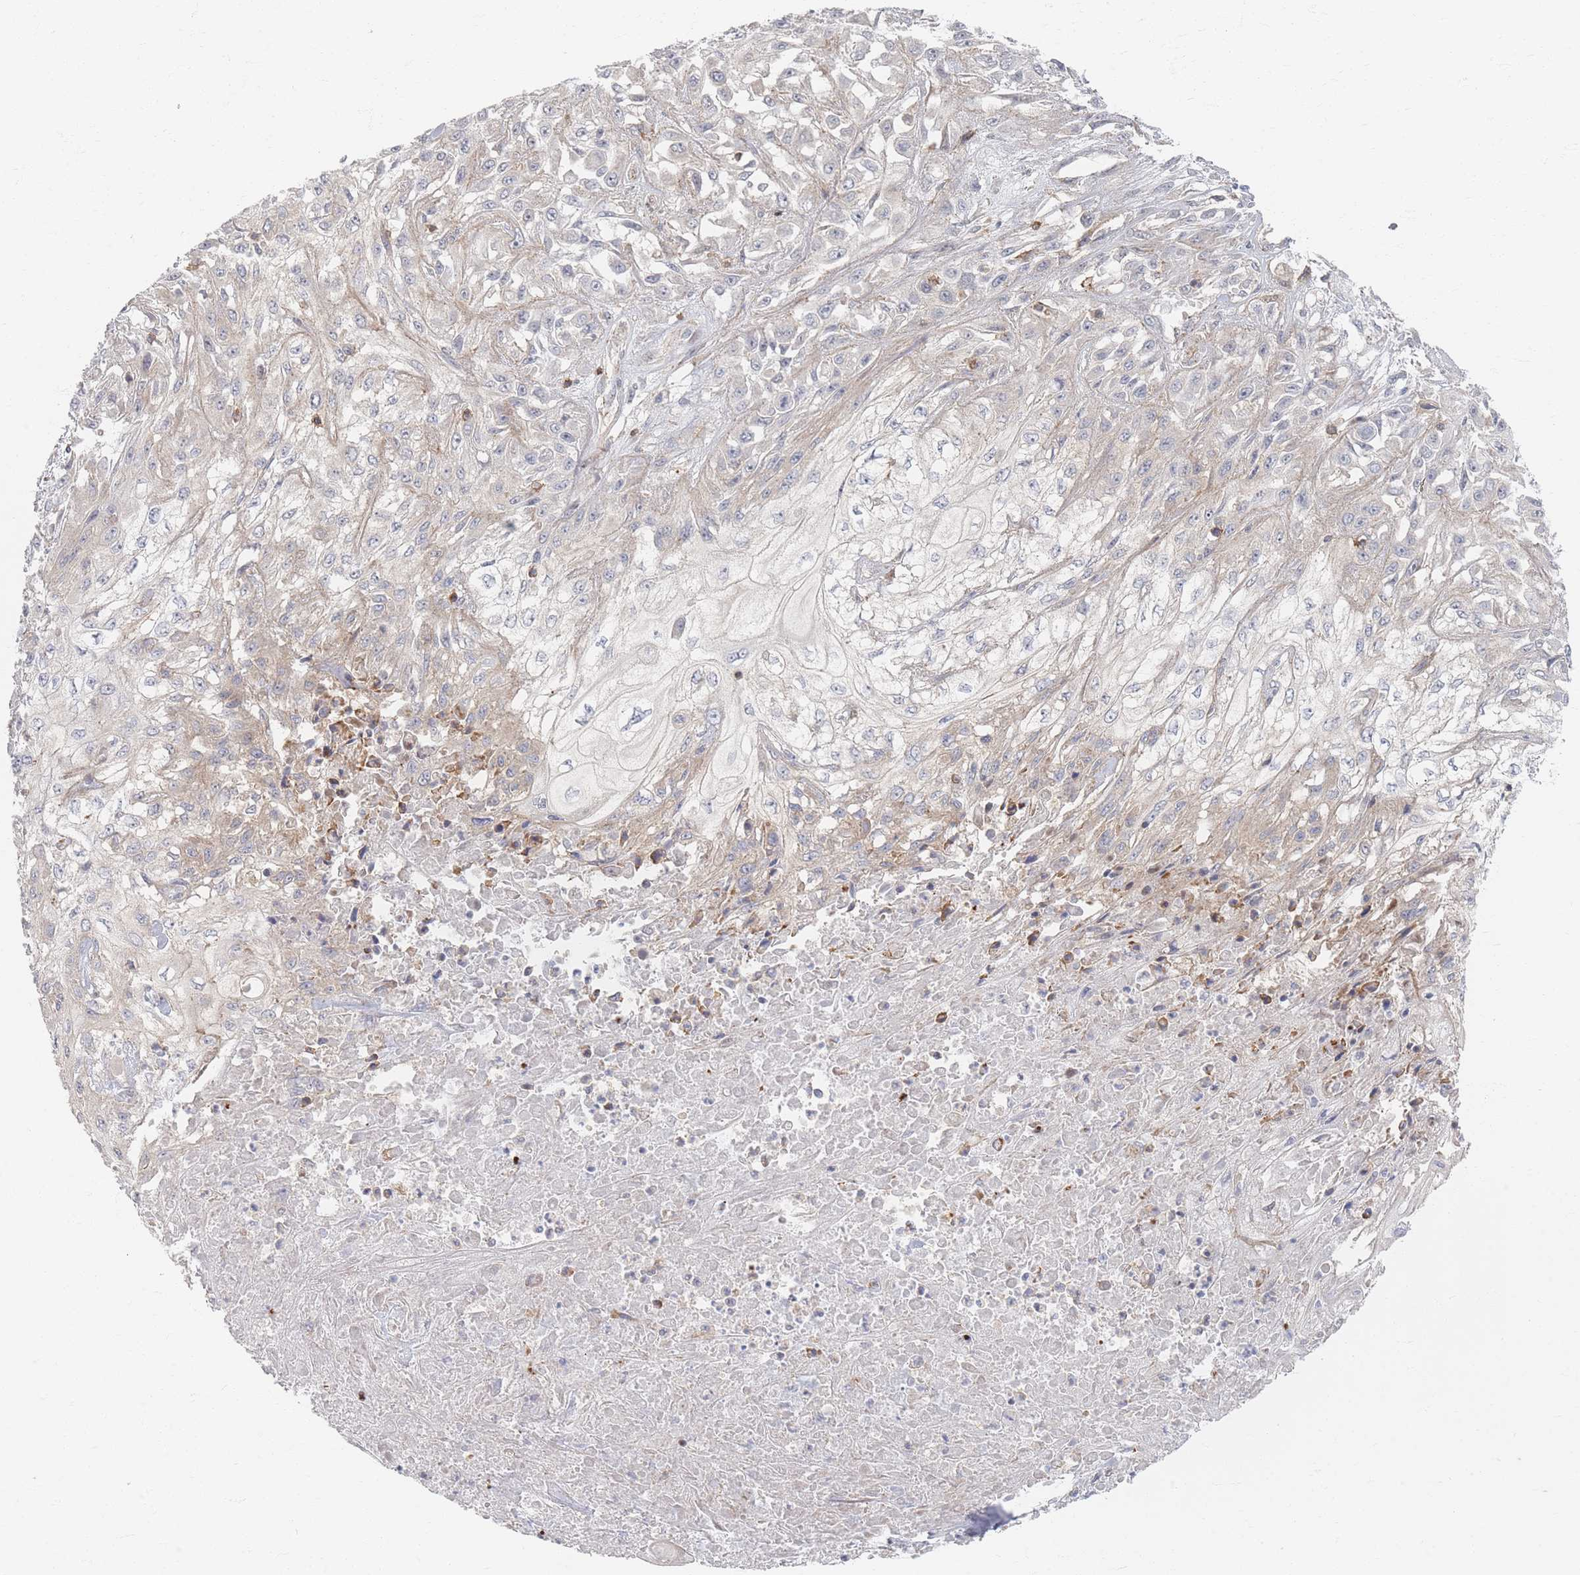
{"staining": {"intensity": "weak", "quantity": "<25%", "location": "cytoplasmic/membranous"}, "tissue": "skin cancer", "cell_type": "Tumor cells", "image_type": "cancer", "snomed": [{"axis": "morphology", "description": "Squamous cell carcinoma, NOS"}, {"axis": "morphology", "description": "Squamous cell carcinoma, metastatic, NOS"}, {"axis": "topography", "description": "Skin"}, {"axis": "topography", "description": "Lymph node"}], "caption": "Immunohistochemistry of metastatic squamous cell carcinoma (skin) reveals no expression in tumor cells.", "gene": "ZNF852", "patient": {"sex": "male", "age": 75}}